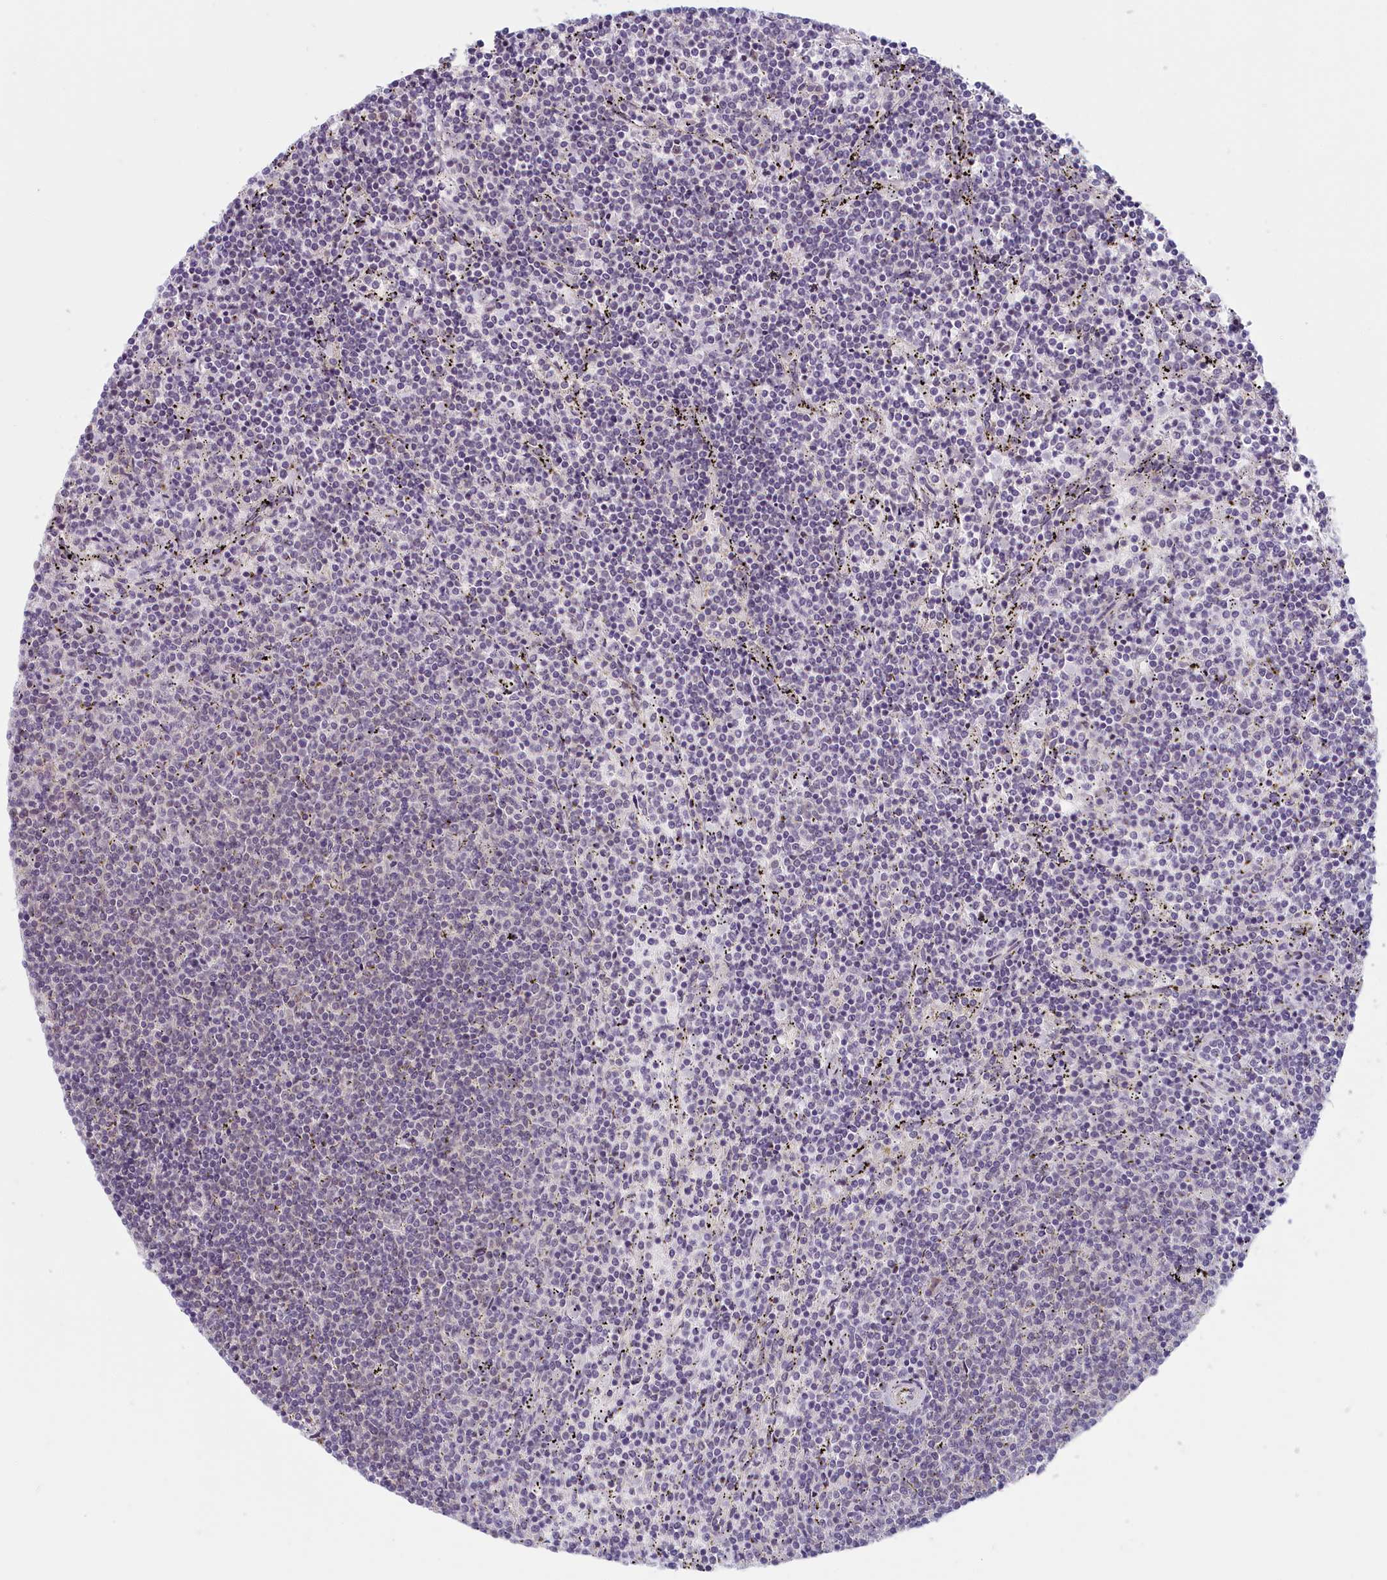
{"staining": {"intensity": "negative", "quantity": "none", "location": "none"}, "tissue": "lymphoma", "cell_type": "Tumor cells", "image_type": "cancer", "snomed": [{"axis": "morphology", "description": "Malignant lymphoma, non-Hodgkin's type, Low grade"}, {"axis": "topography", "description": "Spleen"}], "caption": "Immunohistochemistry micrograph of neoplastic tissue: human lymphoma stained with DAB (3,3'-diaminobenzidine) reveals no significant protein expression in tumor cells. (Stains: DAB IHC with hematoxylin counter stain, Microscopy: brightfield microscopy at high magnification).", "gene": "C19orf44", "patient": {"sex": "female", "age": 50}}